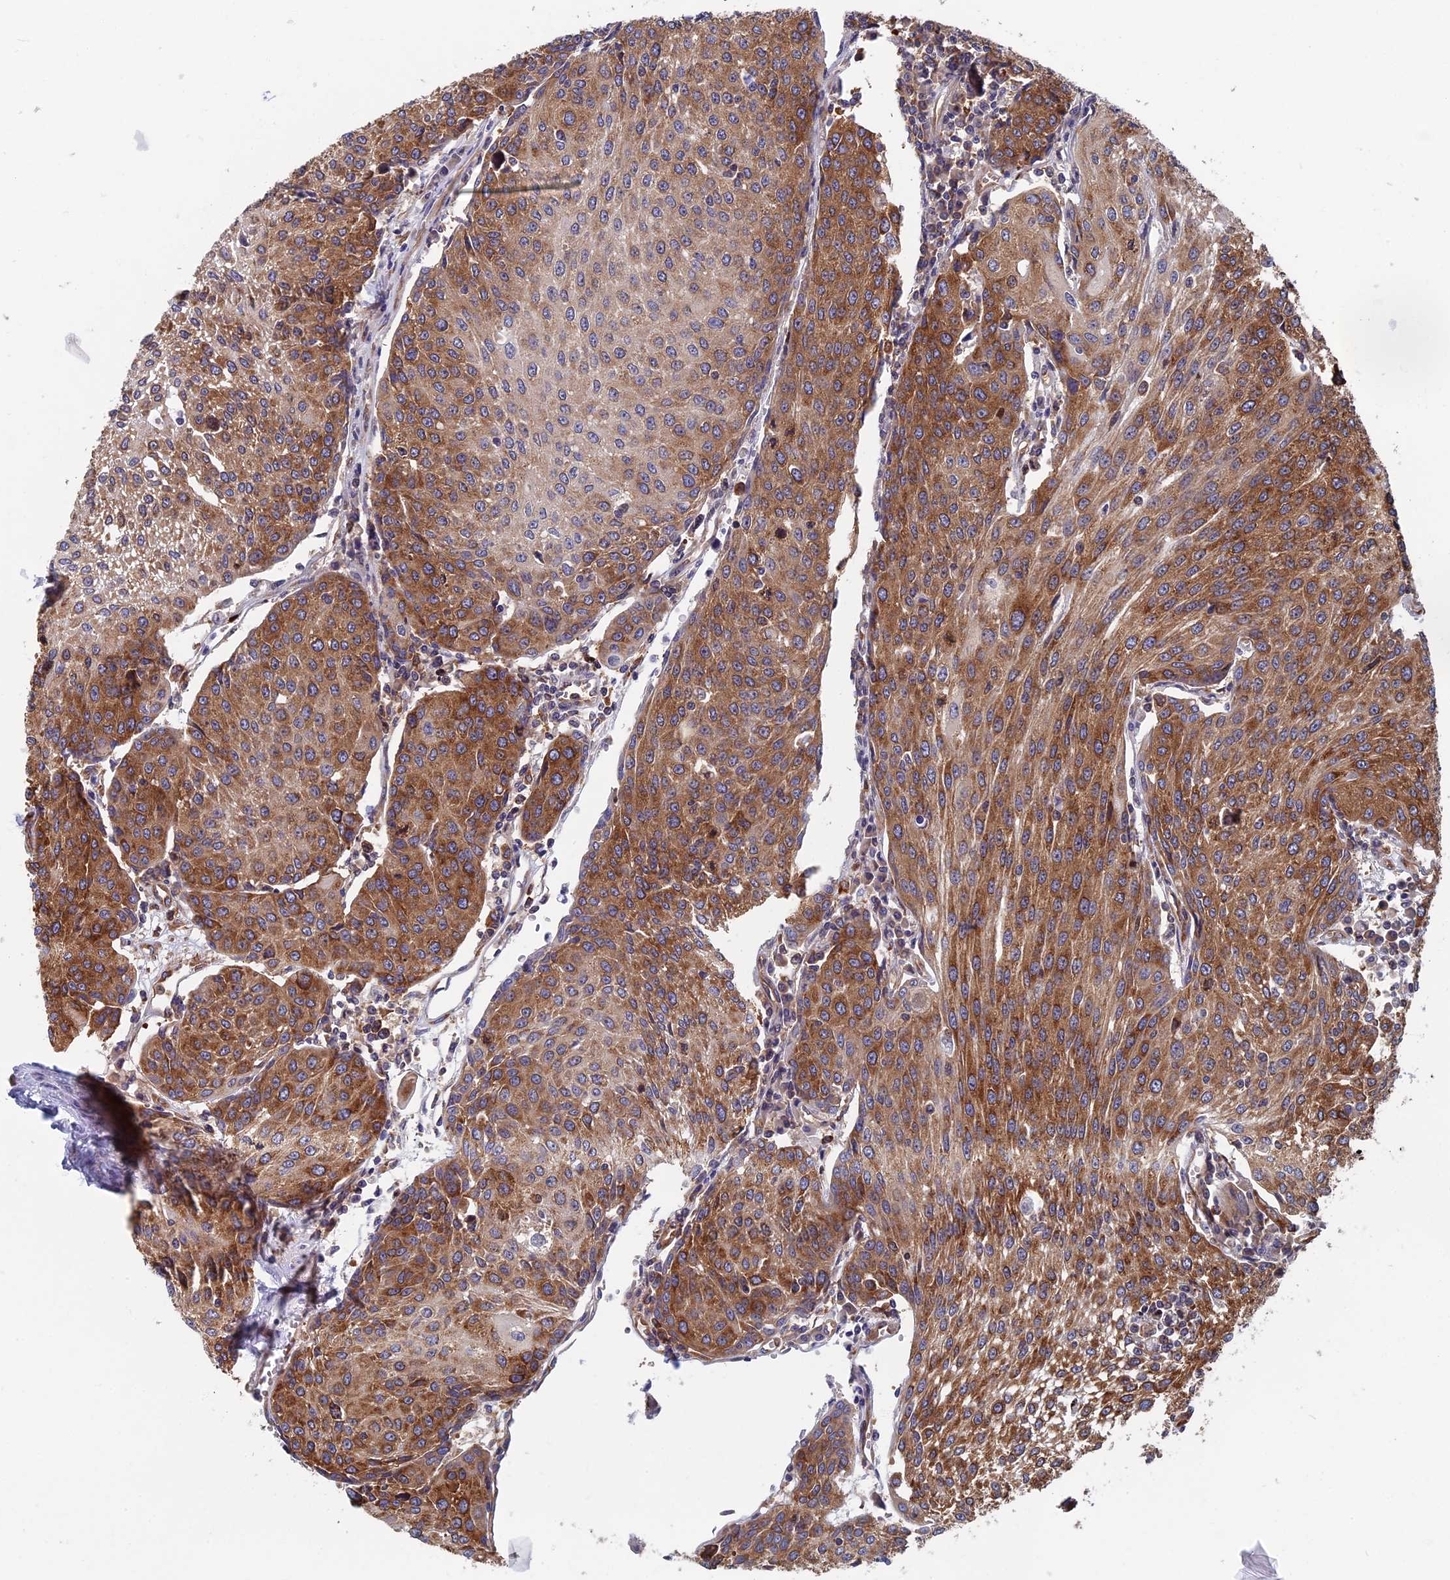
{"staining": {"intensity": "moderate", "quantity": ">75%", "location": "cytoplasmic/membranous"}, "tissue": "urothelial cancer", "cell_type": "Tumor cells", "image_type": "cancer", "snomed": [{"axis": "morphology", "description": "Urothelial carcinoma, High grade"}, {"axis": "topography", "description": "Urinary bladder"}], "caption": "High-grade urothelial carcinoma stained with DAB immunohistochemistry shows medium levels of moderate cytoplasmic/membranous staining in about >75% of tumor cells.", "gene": "YBX1", "patient": {"sex": "female", "age": 85}}